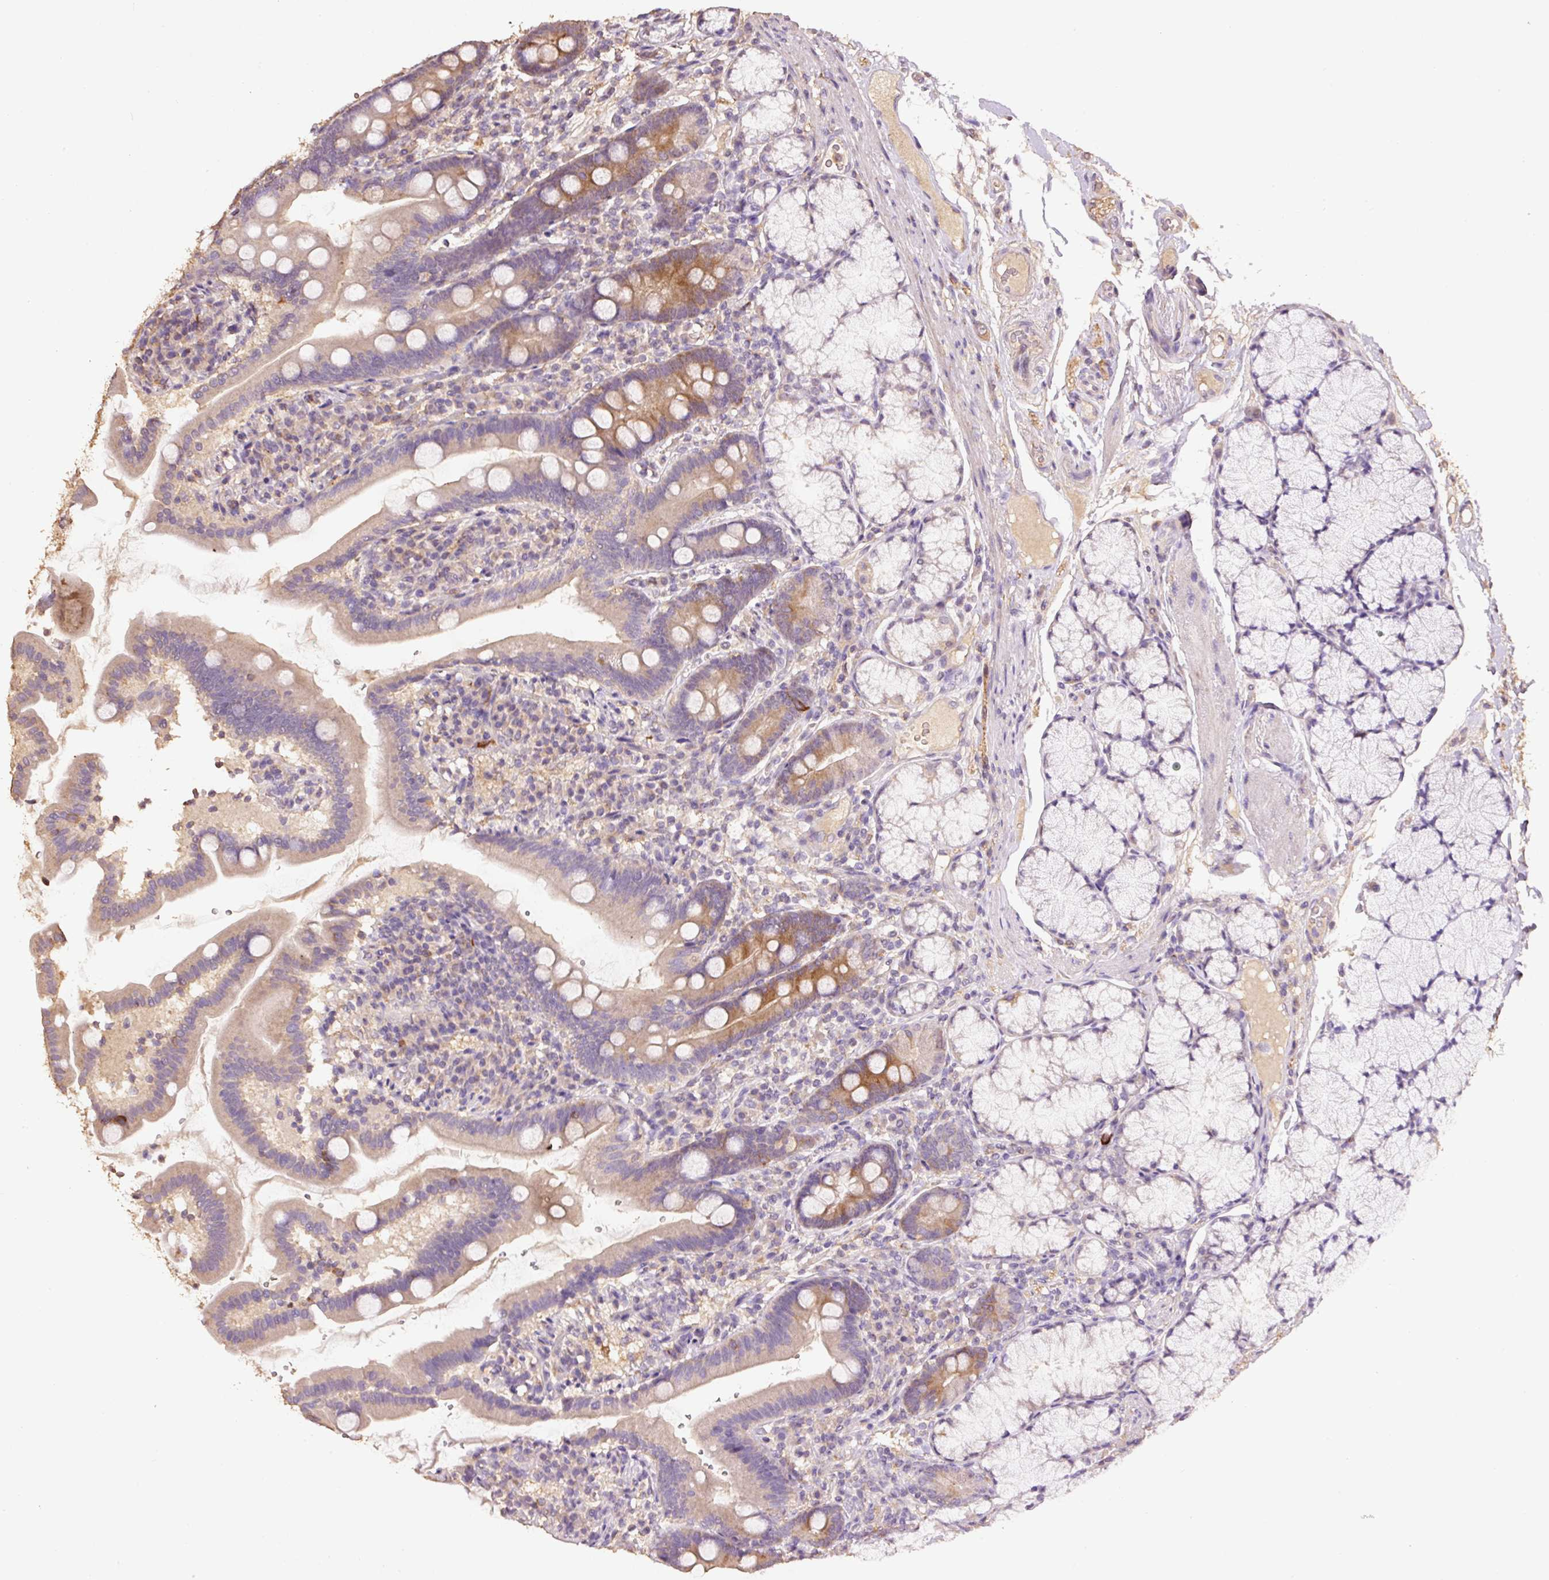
{"staining": {"intensity": "moderate", "quantity": "25%-75%", "location": "cytoplasmic/membranous"}, "tissue": "duodenum", "cell_type": "Glandular cells", "image_type": "normal", "snomed": [{"axis": "morphology", "description": "Normal tissue, NOS"}, {"axis": "topography", "description": "Duodenum"}], "caption": "Protein analysis of normal duodenum reveals moderate cytoplasmic/membranous staining in about 25%-75% of glandular cells.", "gene": "HERC2", "patient": {"sex": "female", "age": 67}}